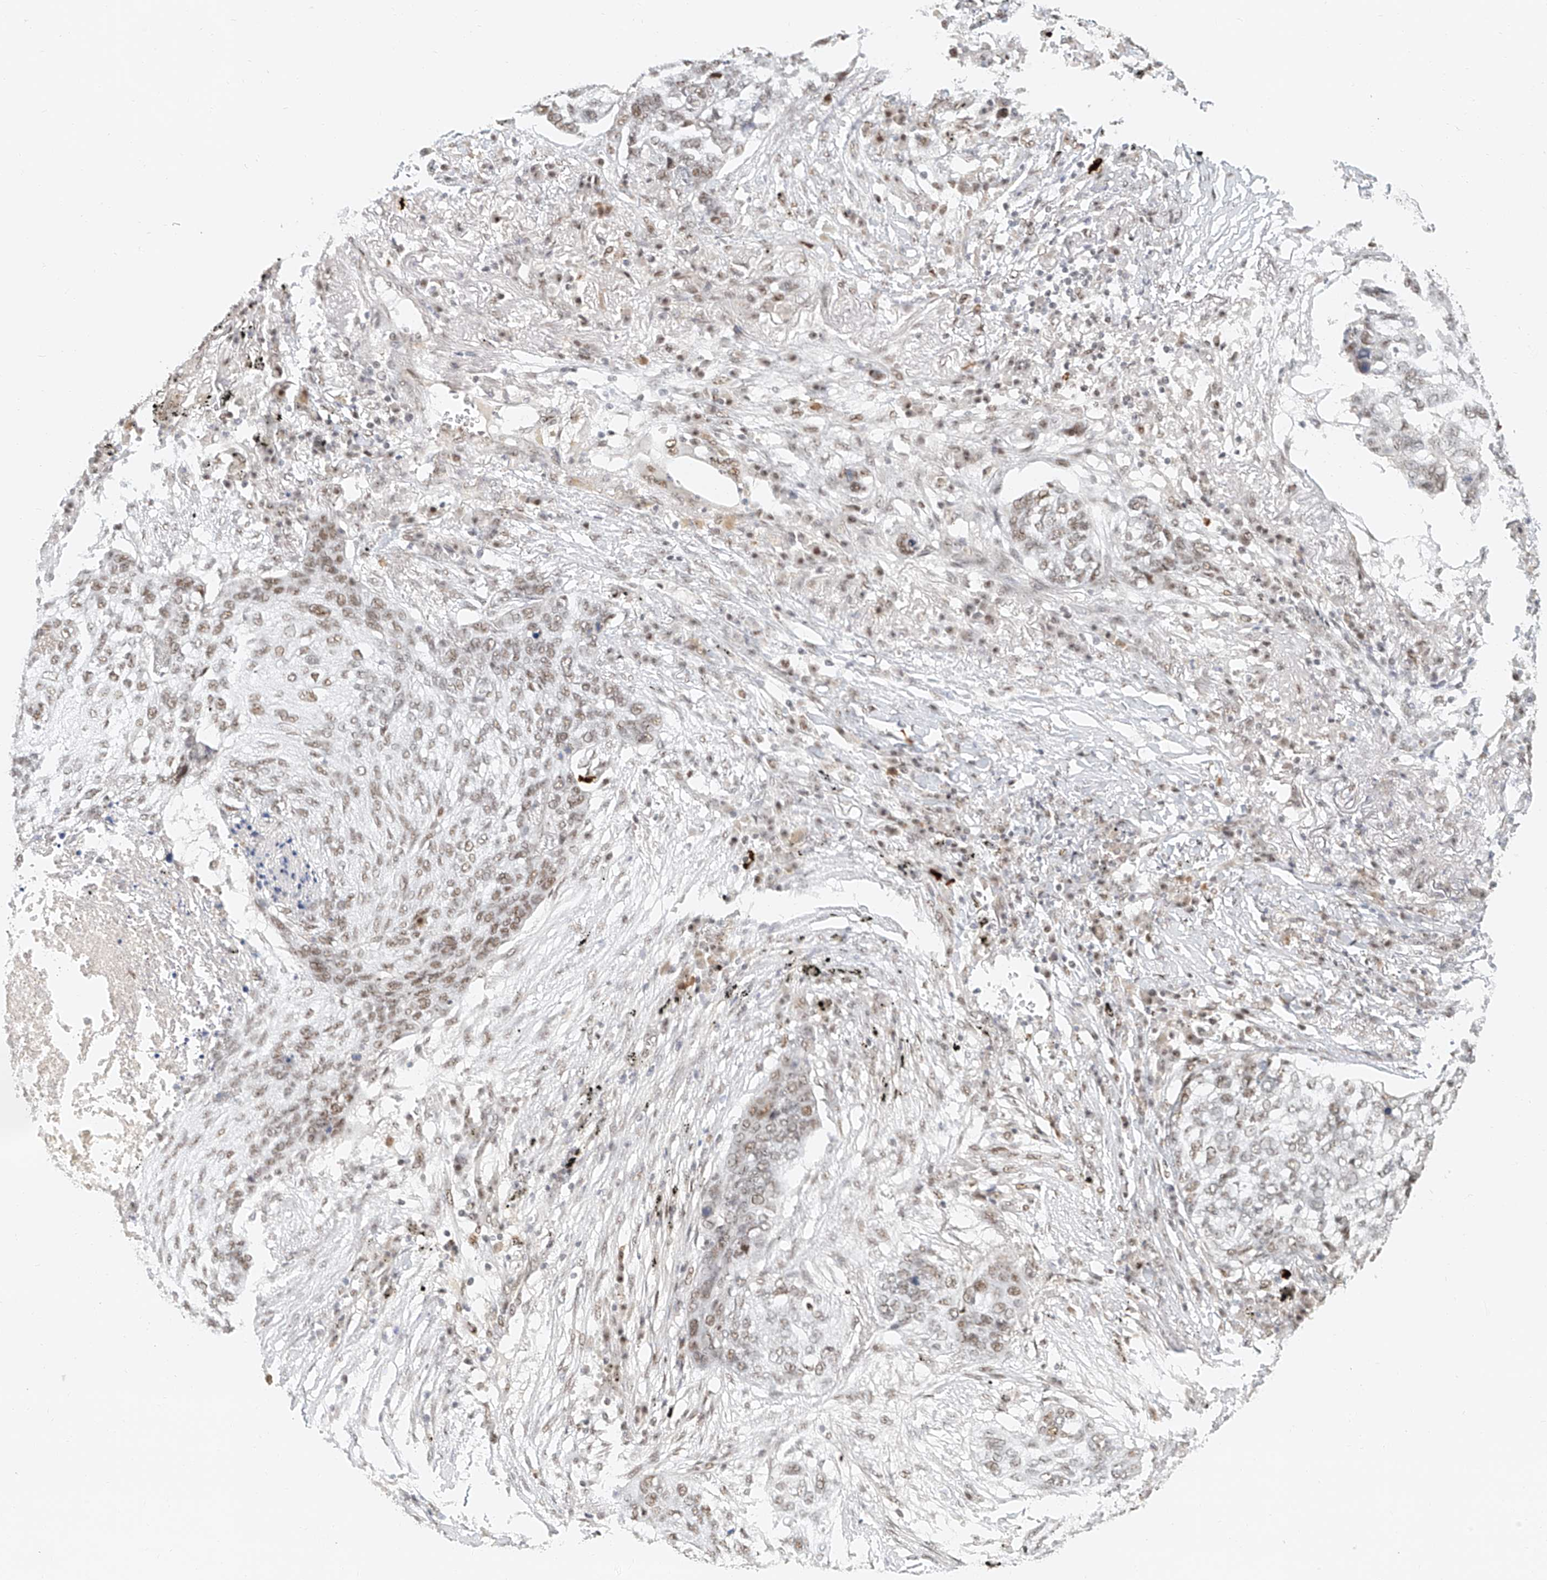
{"staining": {"intensity": "moderate", "quantity": ">75%", "location": "nuclear"}, "tissue": "lung cancer", "cell_type": "Tumor cells", "image_type": "cancer", "snomed": [{"axis": "morphology", "description": "Squamous cell carcinoma, NOS"}, {"axis": "topography", "description": "Lung"}], "caption": "A photomicrograph of human lung cancer stained for a protein displays moderate nuclear brown staining in tumor cells. (IHC, brightfield microscopy, high magnification).", "gene": "CXorf58", "patient": {"sex": "female", "age": 63}}